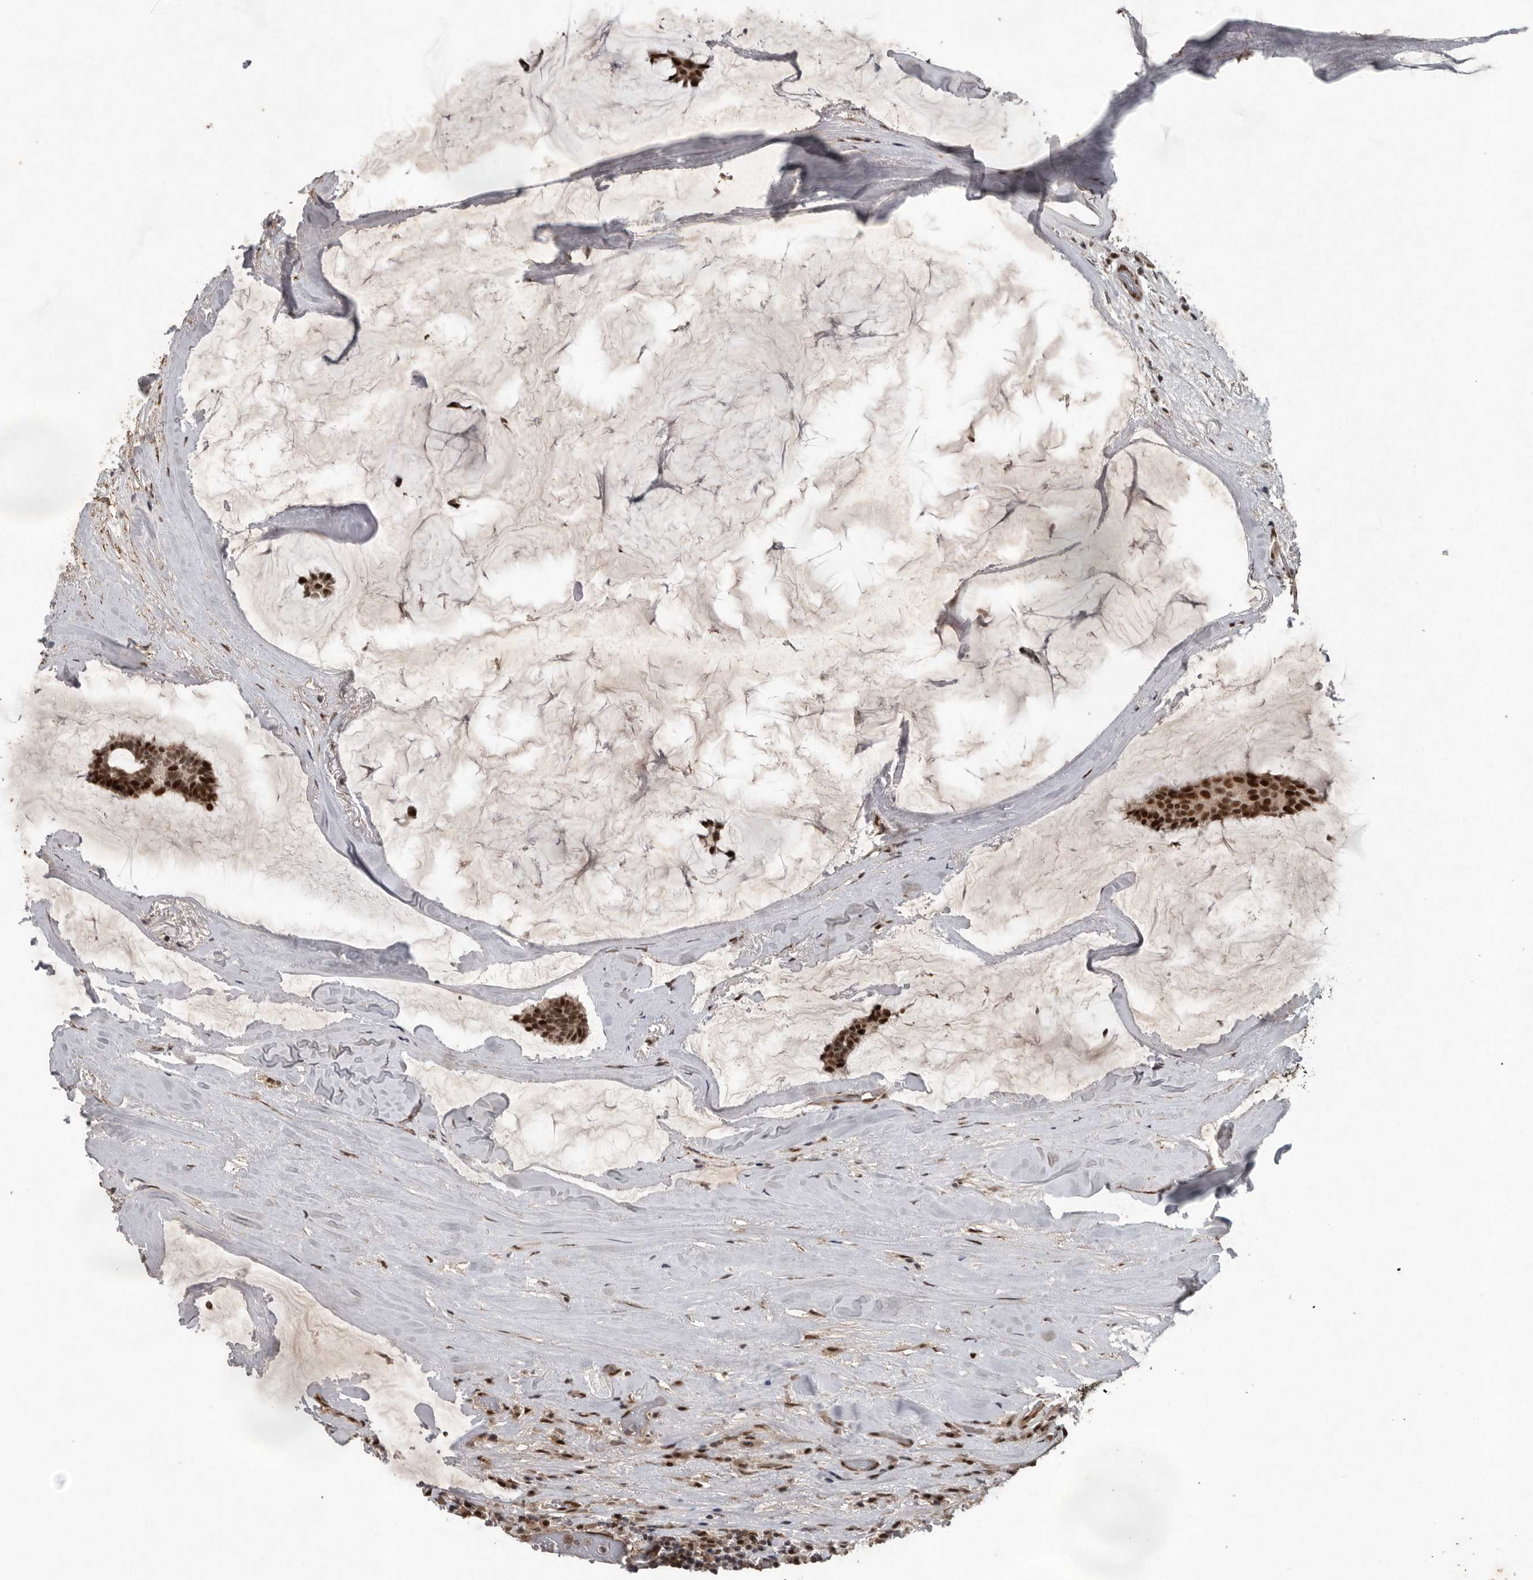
{"staining": {"intensity": "moderate", "quantity": ">75%", "location": "nuclear"}, "tissue": "breast cancer", "cell_type": "Tumor cells", "image_type": "cancer", "snomed": [{"axis": "morphology", "description": "Duct carcinoma"}, {"axis": "topography", "description": "Breast"}], "caption": "Immunohistochemical staining of human breast invasive ductal carcinoma shows medium levels of moderate nuclear protein staining in approximately >75% of tumor cells.", "gene": "CDC27", "patient": {"sex": "female", "age": 93}}